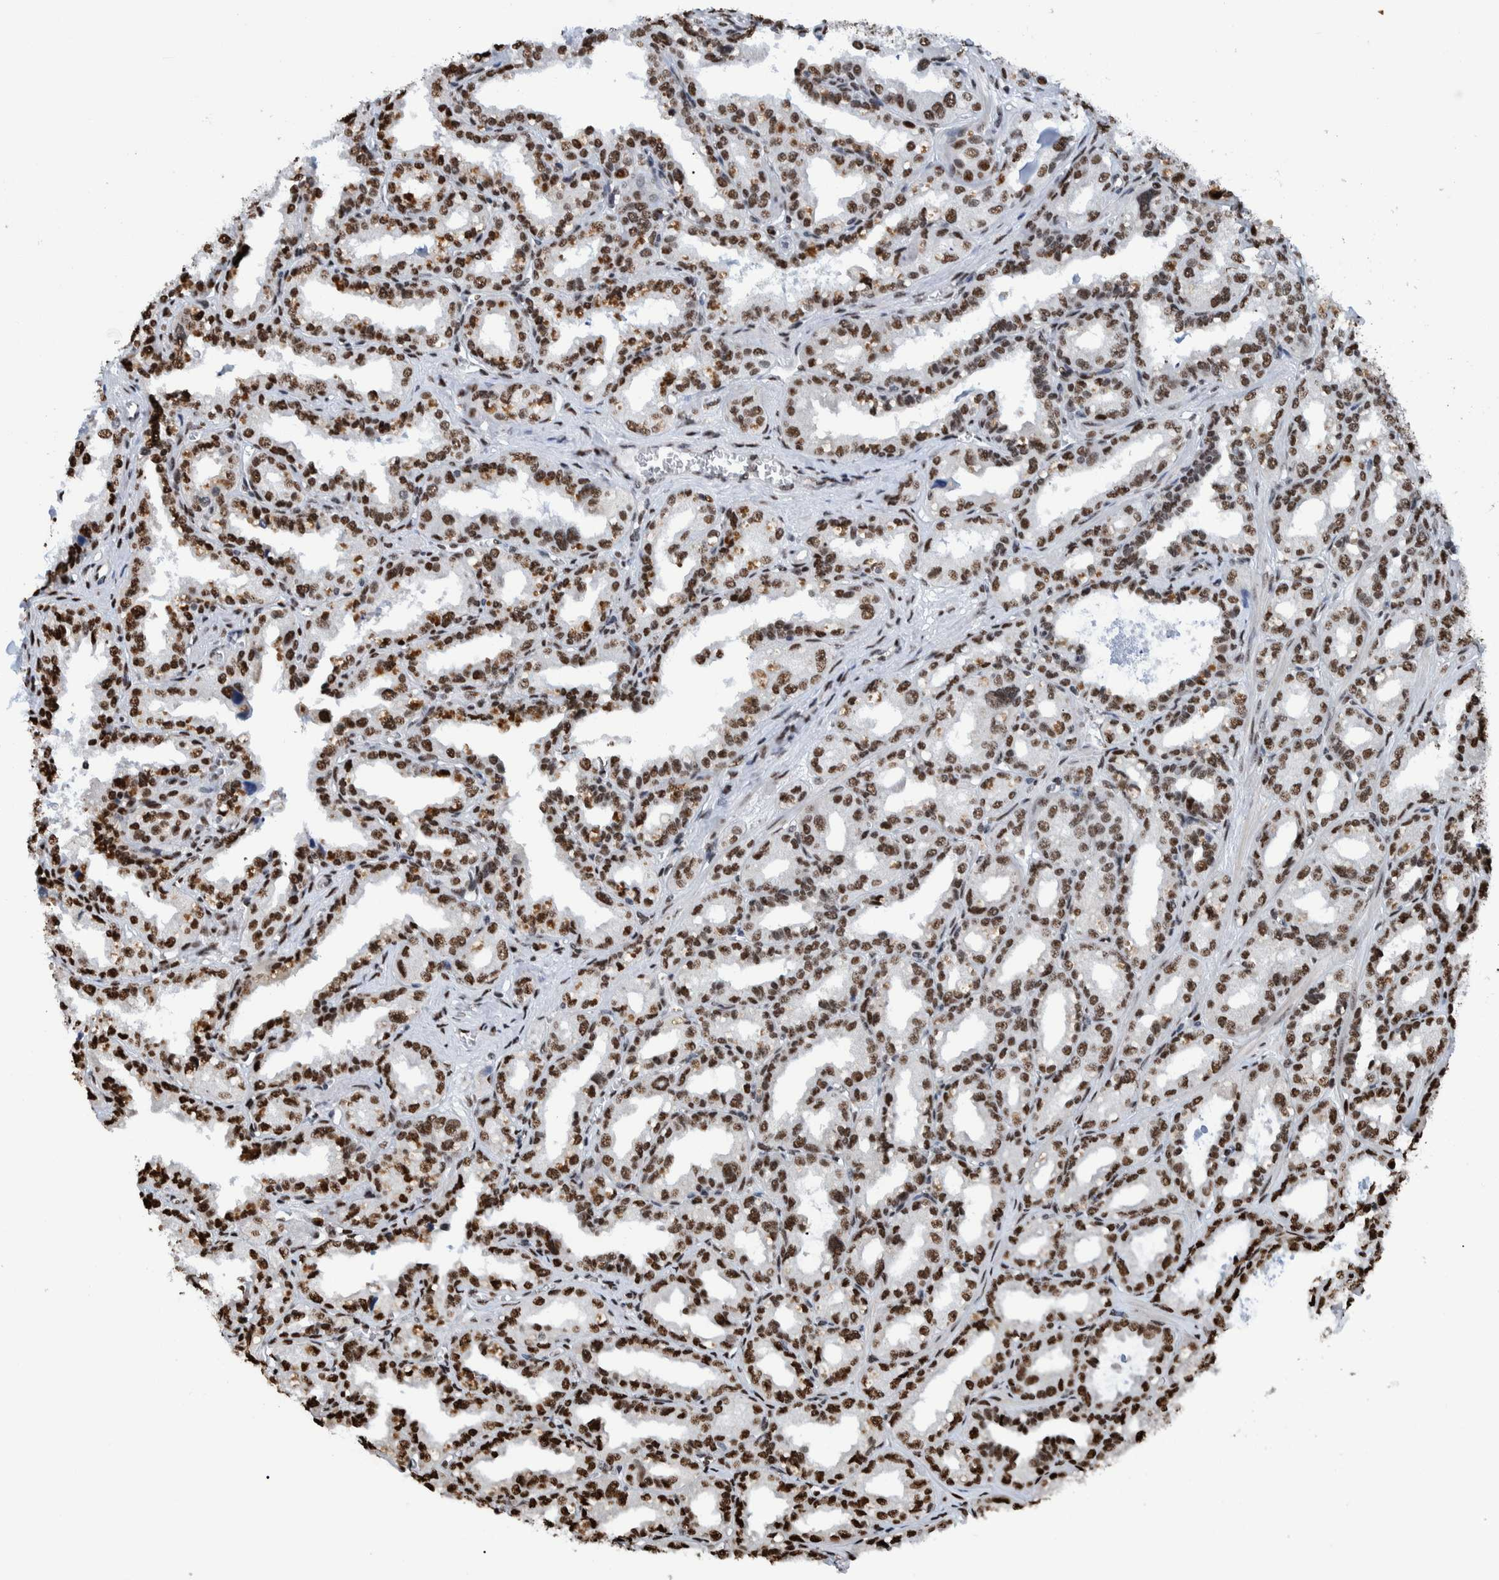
{"staining": {"intensity": "strong", "quantity": ">75%", "location": "nuclear"}, "tissue": "seminal vesicle", "cell_type": "Glandular cells", "image_type": "normal", "snomed": [{"axis": "morphology", "description": "Normal tissue, NOS"}, {"axis": "topography", "description": "Prostate"}, {"axis": "topography", "description": "Seminal veicle"}], "caption": "A high-resolution histopathology image shows immunohistochemistry staining of benign seminal vesicle, which displays strong nuclear expression in about >75% of glandular cells. Ihc stains the protein of interest in brown and the nuclei are stained blue.", "gene": "HEATR9", "patient": {"sex": "male", "age": 51}}